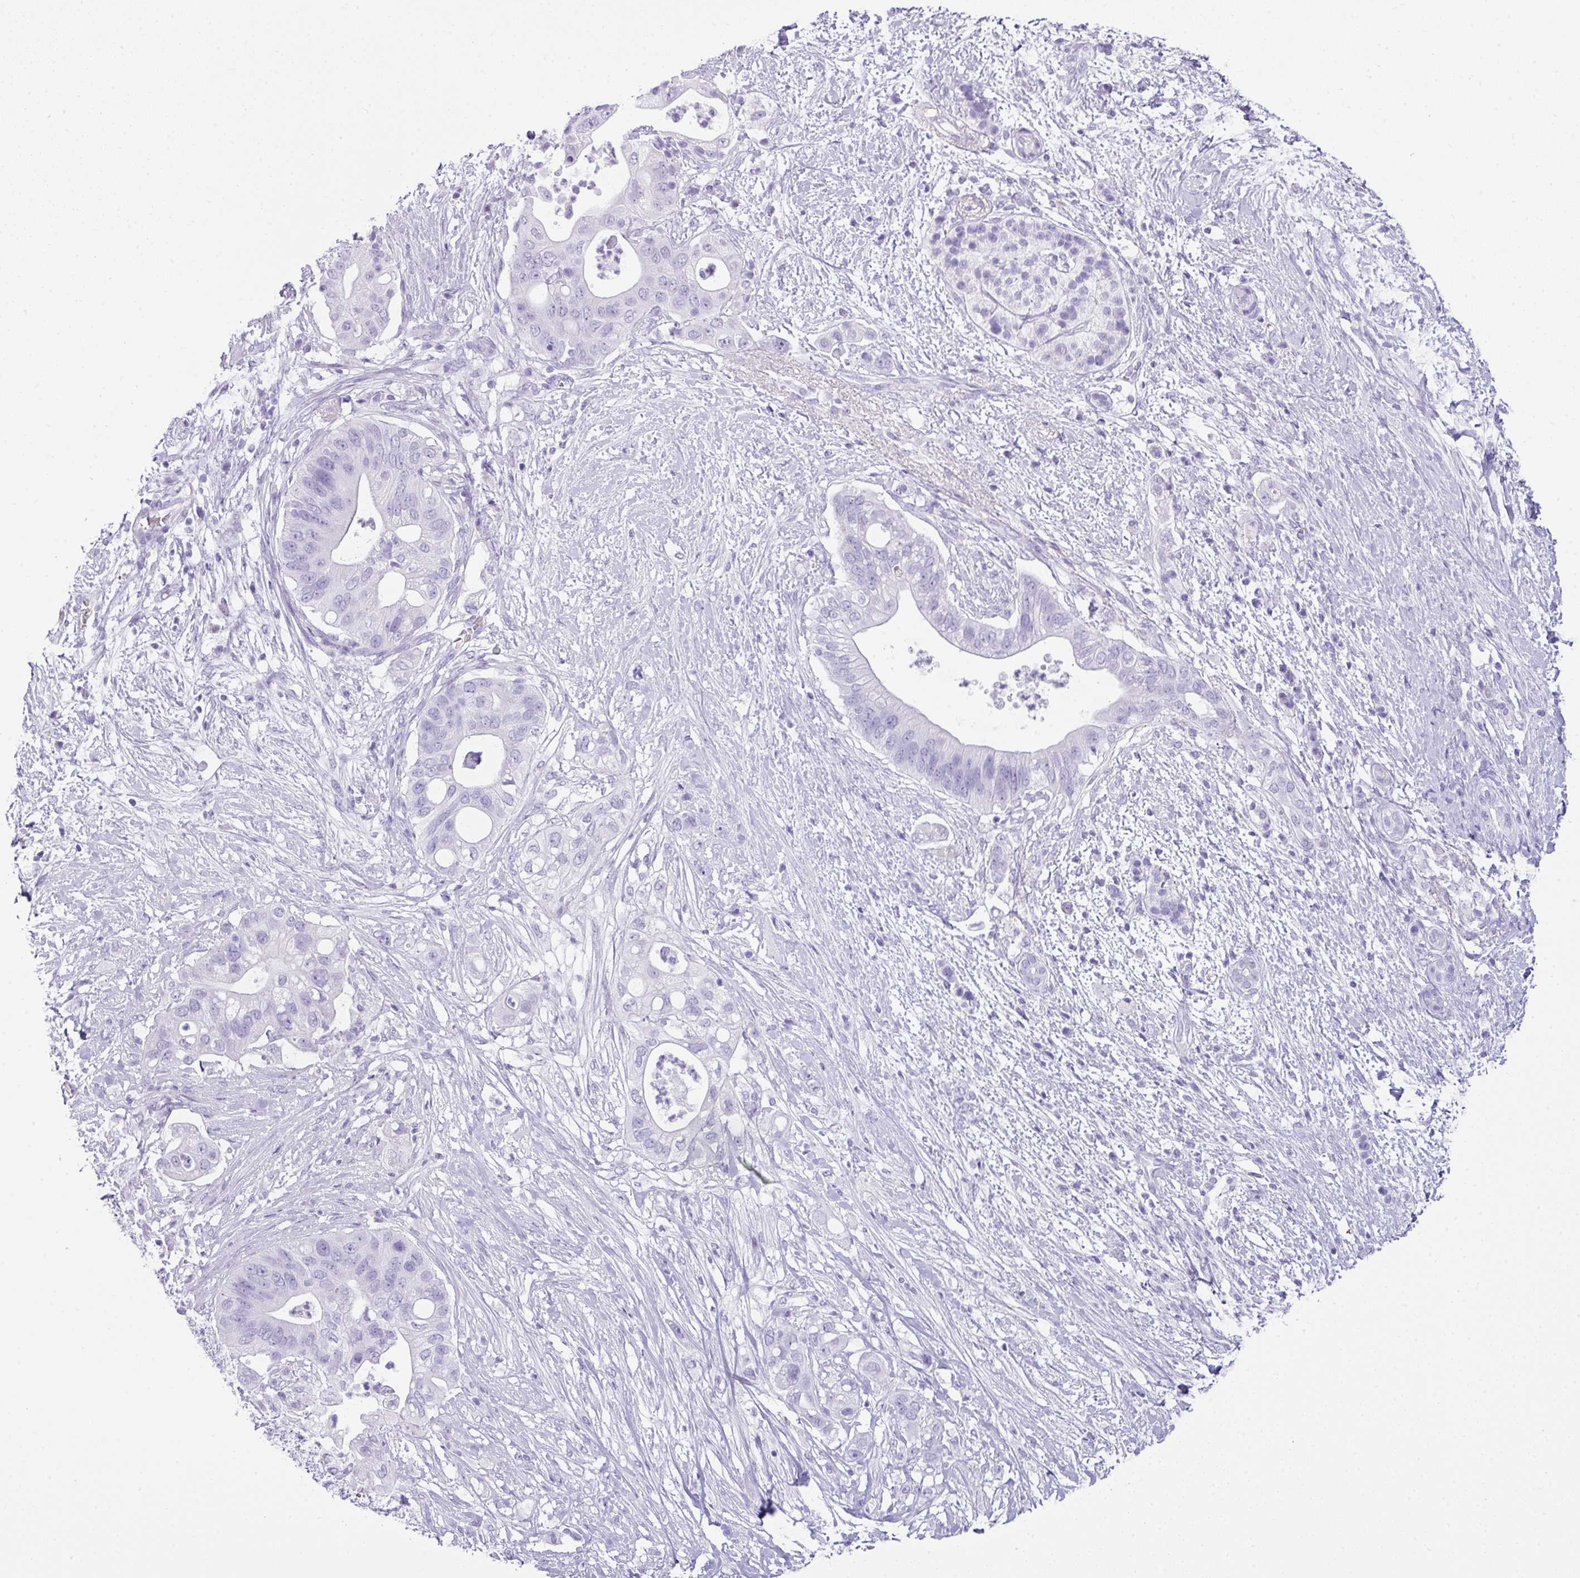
{"staining": {"intensity": "negative", "quantity": "none", "location": "none"}, "tissue": "pancreatic cancer", "cell_type": "Tumor cells", "image_type": "cancer", "snomed": [{"axis": "morphology", "description": "Adenocarcinoma, NOS"}, {"axis": "topography", "description": "Pancreas"}], "caption": "This is an immunohistochemistry (IHC) photomicrograph of human pancreatic cancer (adenocarcinoma). There is no expression in tumor cells.", "gene": "TNP1", "patient": {"sex": "female", "age": 72}}